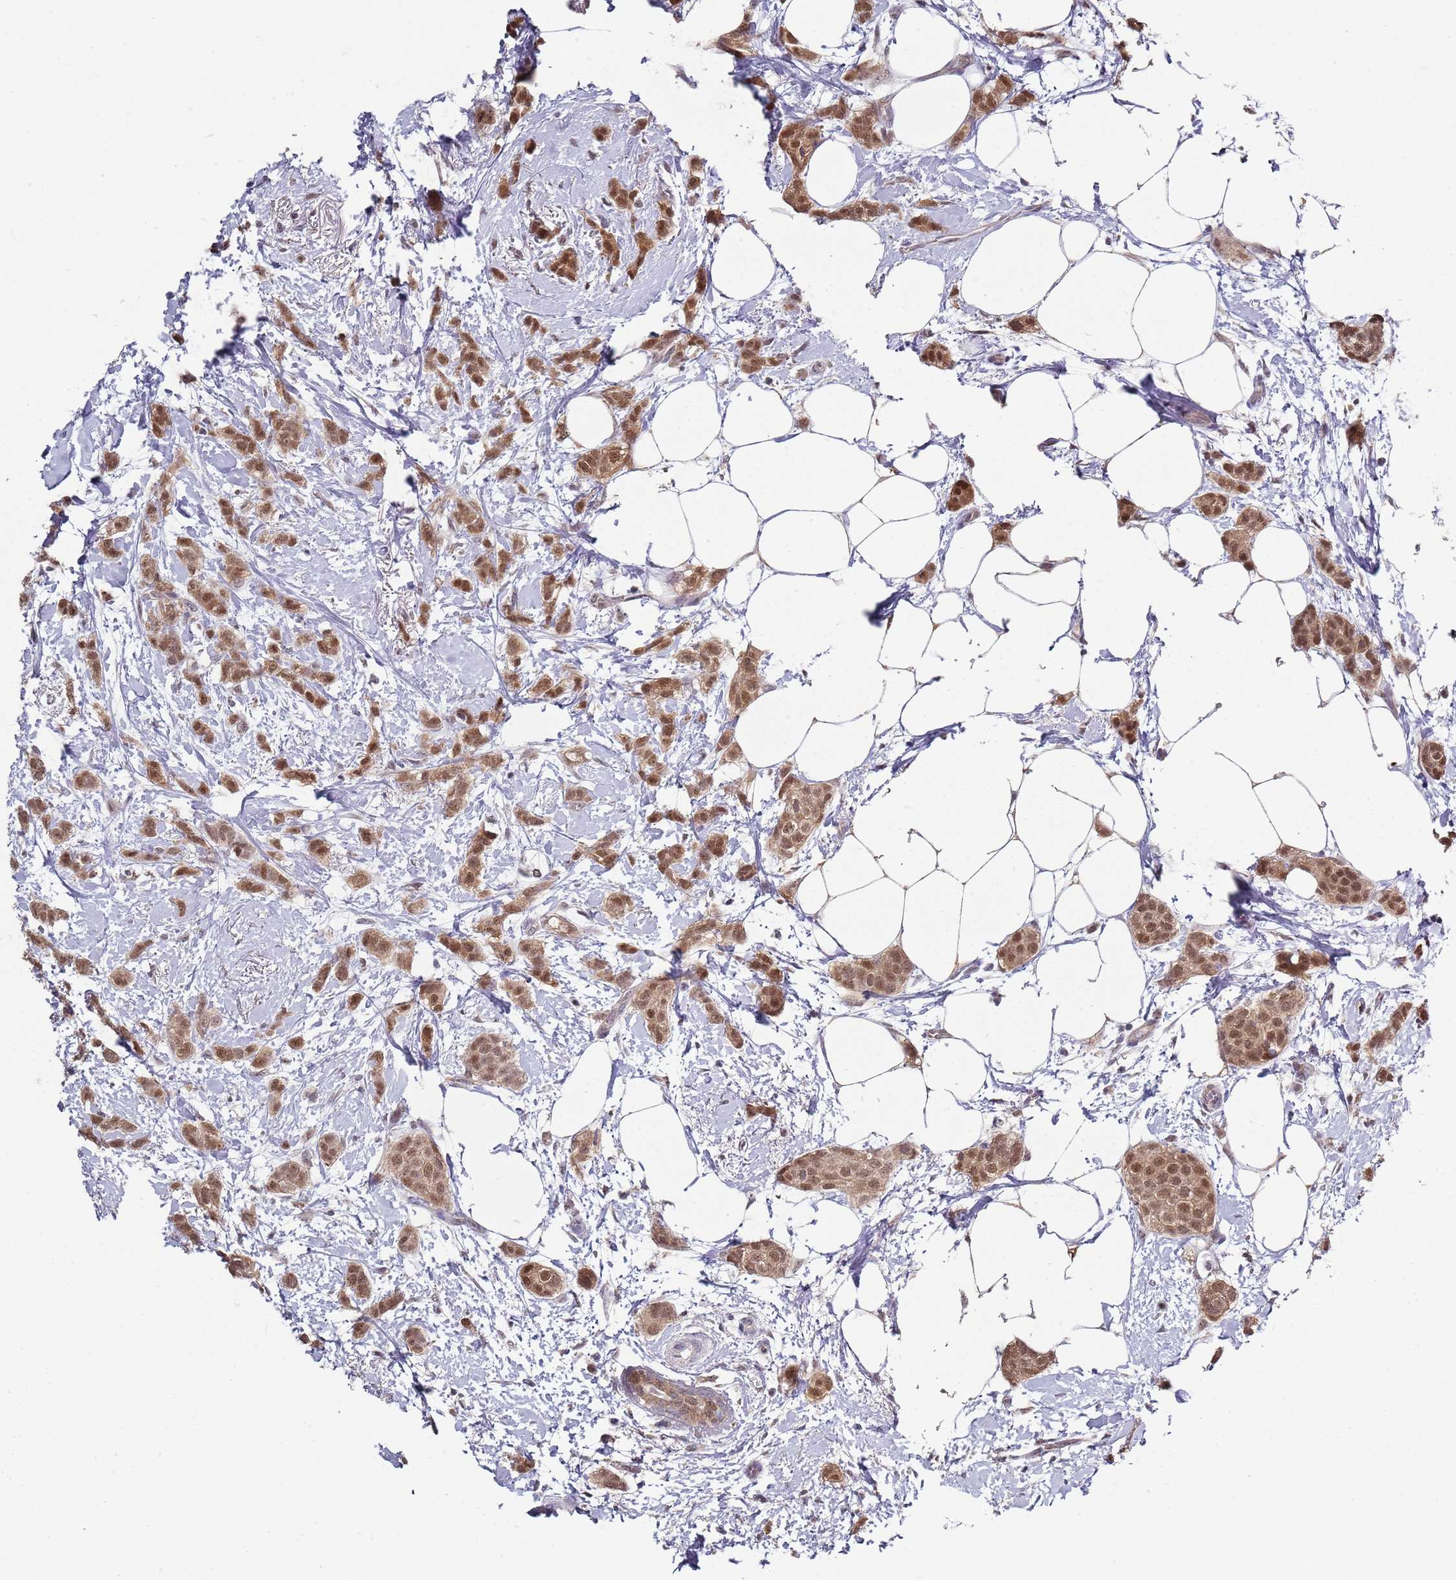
{"staining": {"intensity": "moderate", "quantity": ">75%", "location": "cytoplasmic/membranous,nuclear"}, "tissue": "breast cancer", "cell_type": "Tumor cells", "image_type": "cancer", "snomed": [{"axis": "morphology", "description": "Duct carcinoma"}, {"axis": "topography", "description": "Breast"}], "caption": "This histopathology image displays IHC staining of infiltrating ductal carcinoma (breast), with medium moderate cytoplasmic/membranous and nuclear expression in approximately >75% of tumor cells.", "gene": "SMARCAL1", "patient": {"sex": "female", "age": 72}}